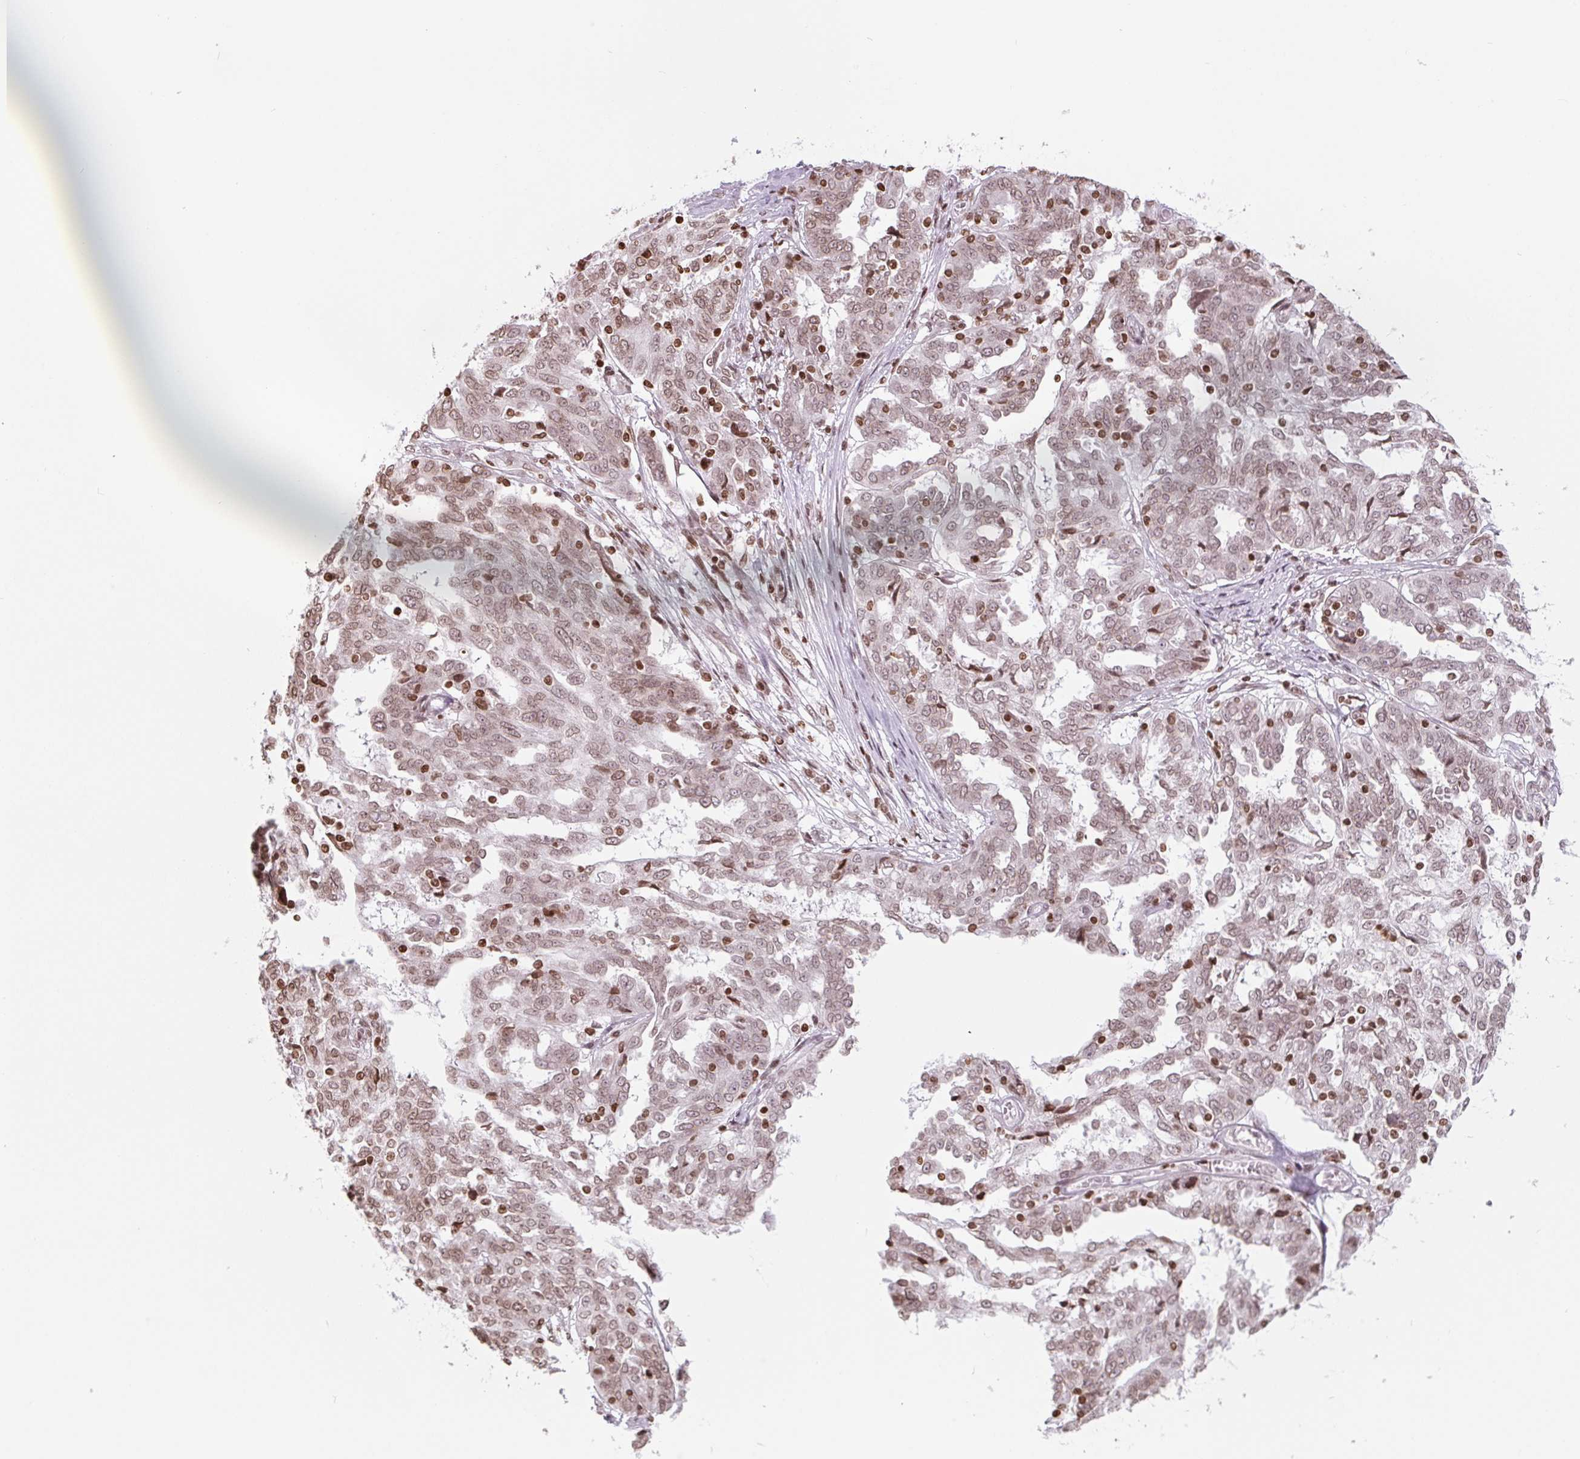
{"staining": {"intensity": "moderate", "quantity": ">75%", "location": "nuclear"}, "tissue": "ovarian cancer", "cell_type": "Tumor cells", "image_type": "cancer", "snomed": [{"axis": "morphology", "description": "Cystadenocarcinoma, serous, NOS"}, {"axis": "topography", "description": "Ovary"}], "caption": "Moderate nuclear protein expression is identified in approximately >75% of tumor cells in ovarian serous cystadenocarcinoma.", "gene": "SMIM12", "patient": {"sex": "female", "age": 67}}